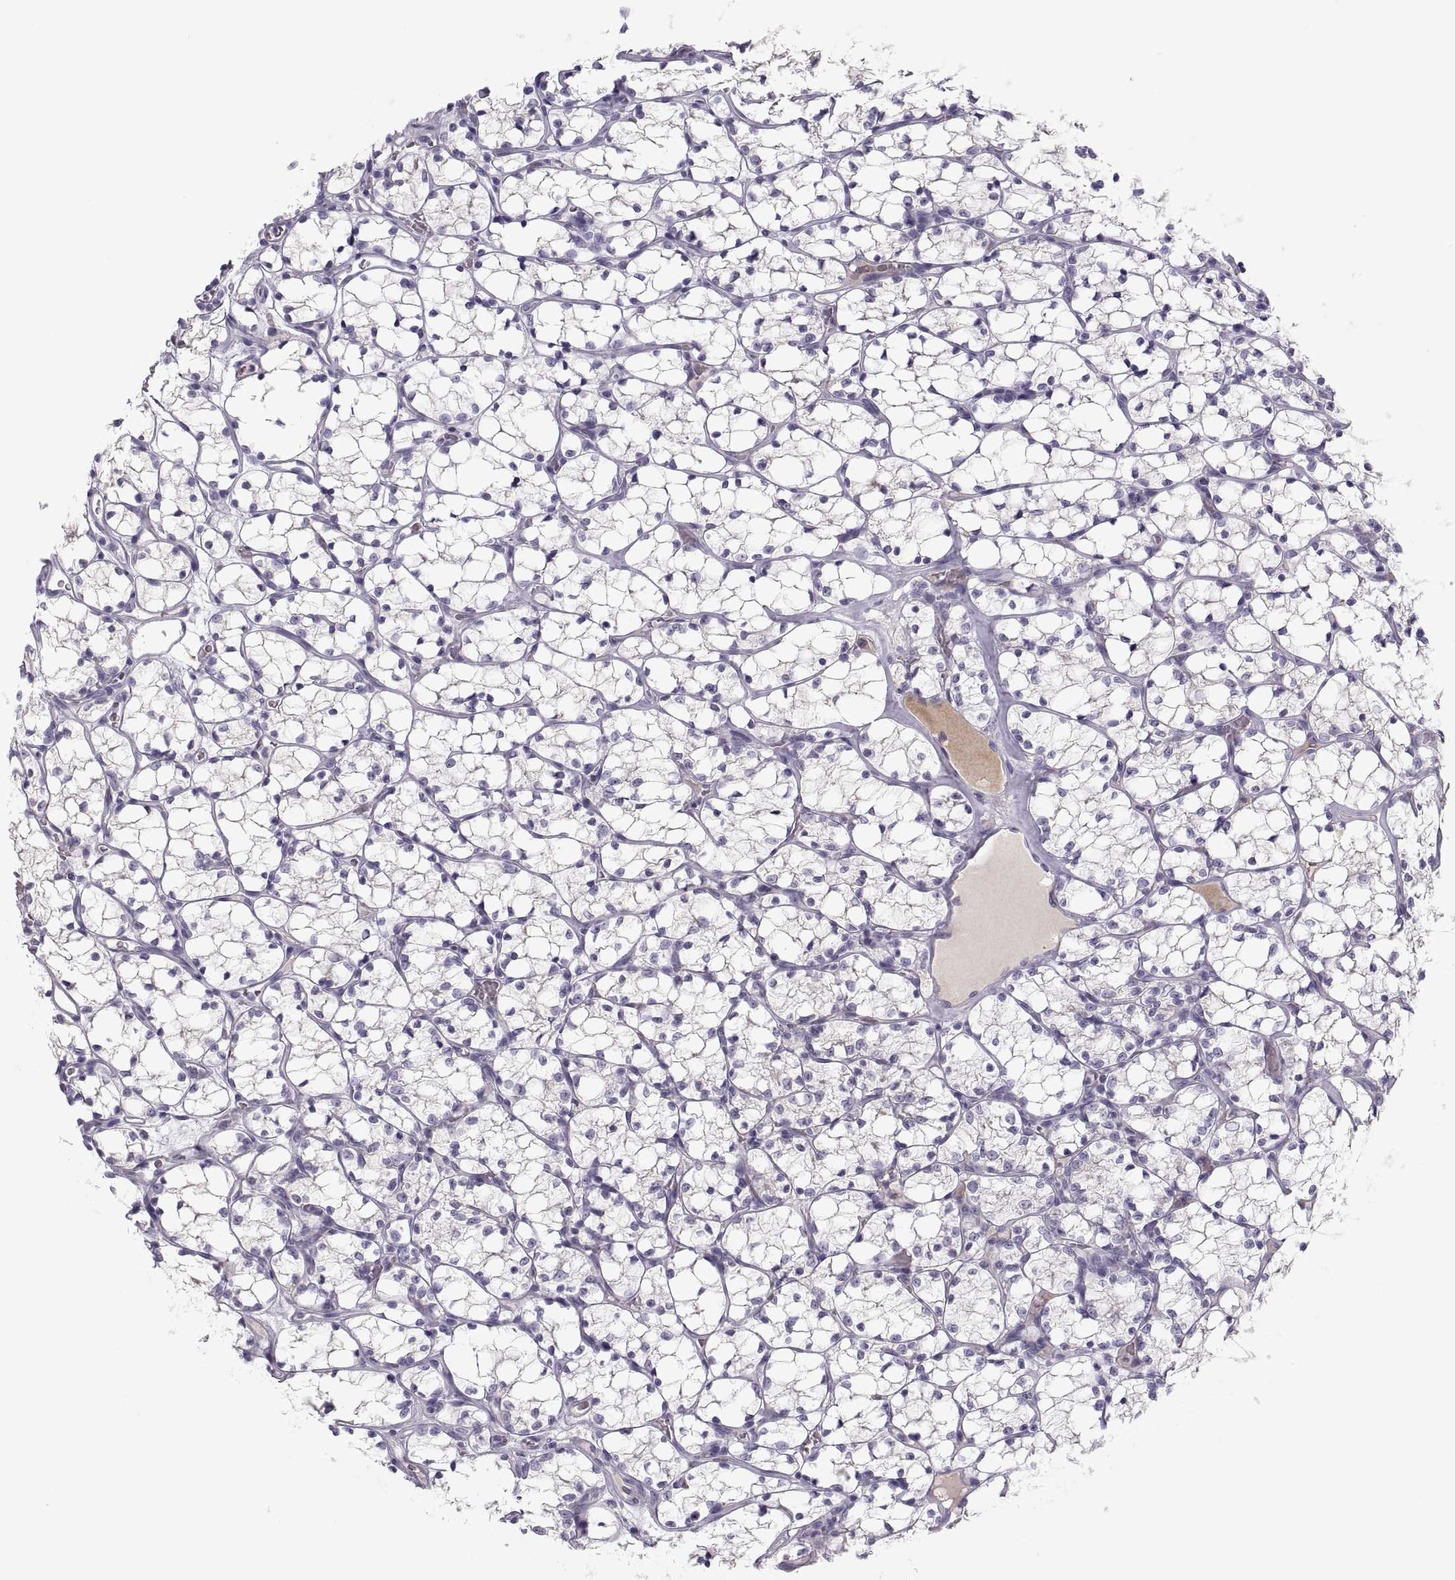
{"staining": {"intensity": "negative", "quantity": "none", "location": "none"}, "tissue": "renal cancer", "cell_type": "Tumor cells", "image_type": "cancer", "snomed": [{"axis": "morphology", "description": "Adenocarcinoma, NOS"}, {"axis": "topography", "description": "Kidney"}], "caption": "The IHC micrograph has no significant staining in tumor cells of renal cancer tissue. (DAB immunohistochemistry, high magnification).", "gene": "MAGEB2", "patient": {"sex": "female", "age": 69}}